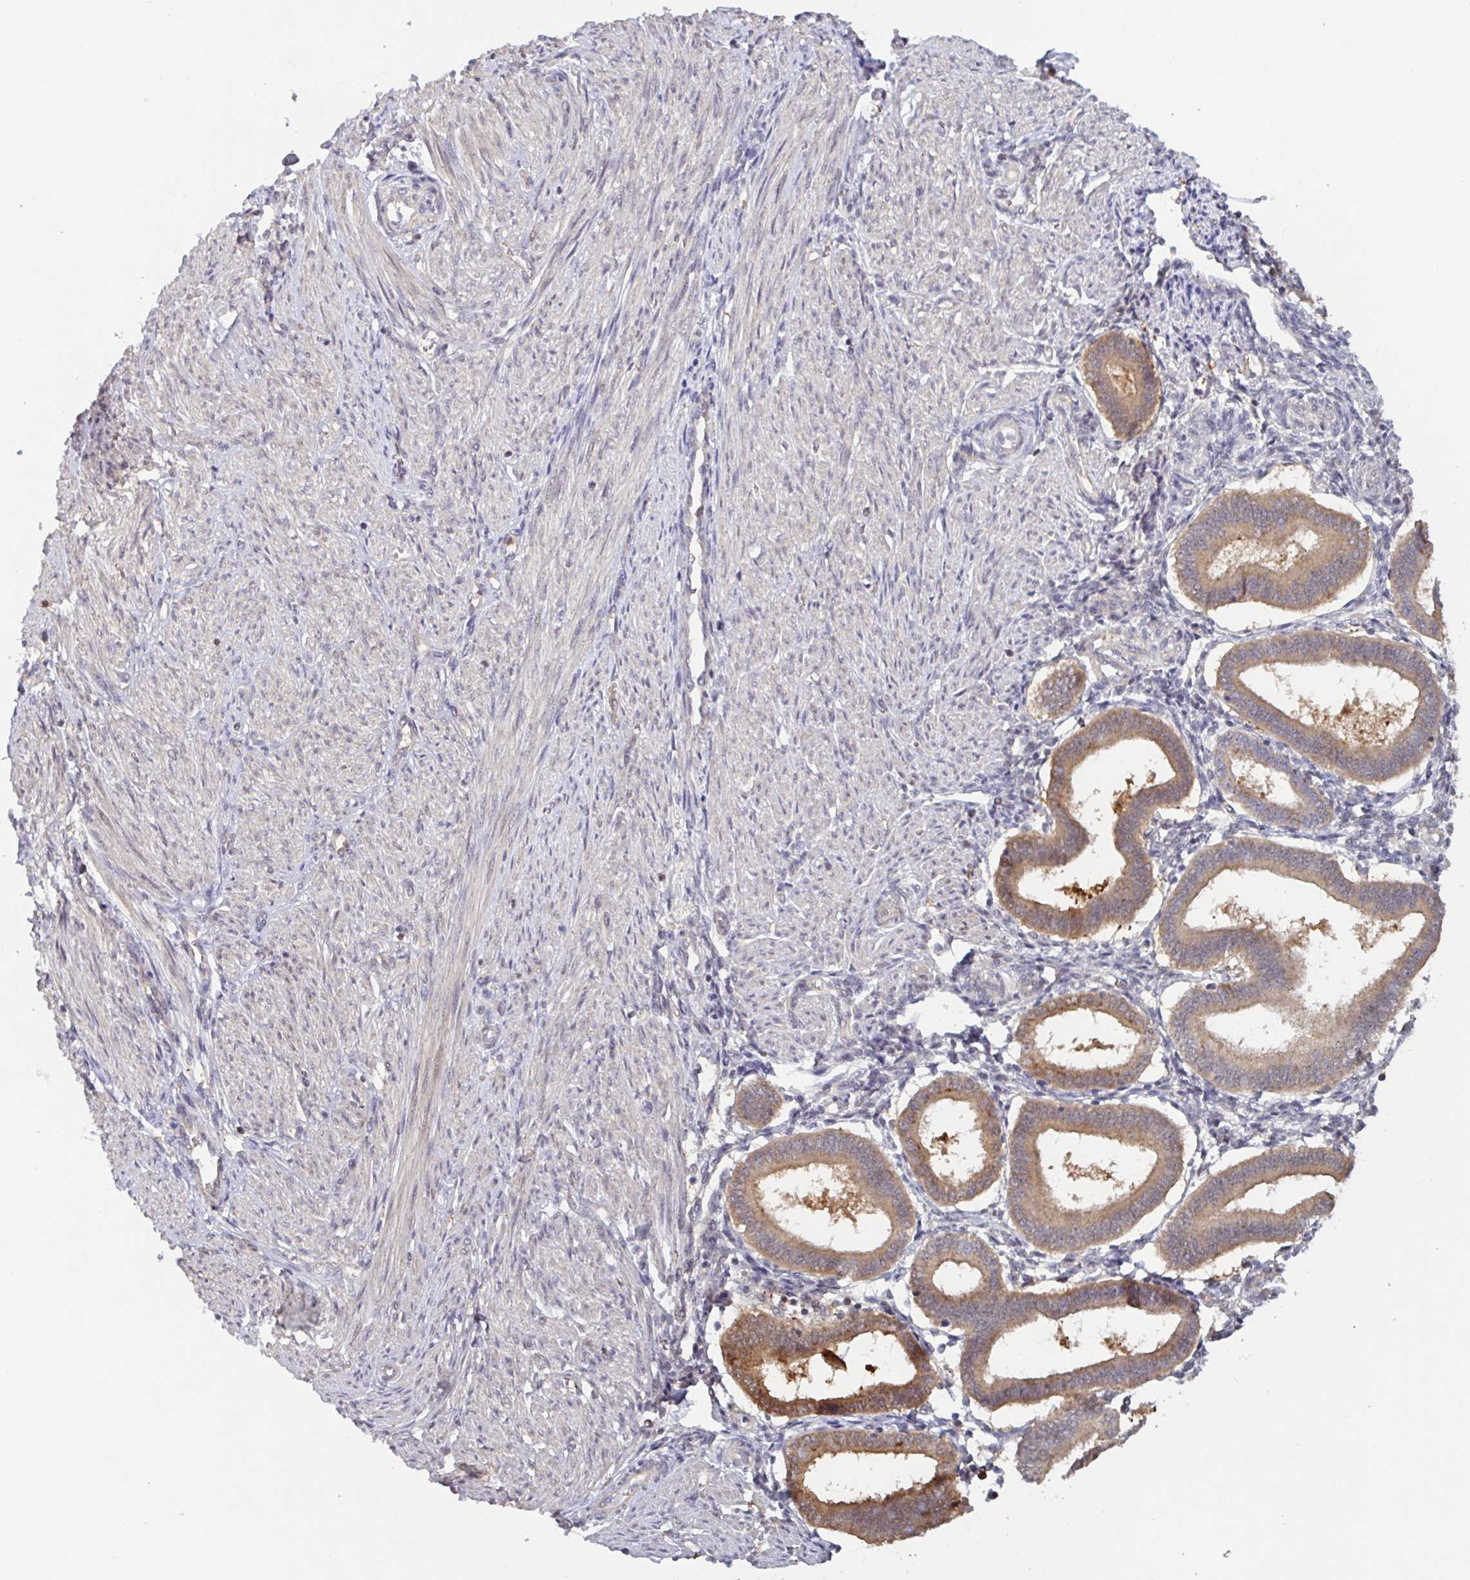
{"staining": {"intensity": "negative", "quantity": "none", "location": "none"}, "tissue": "endometrium", "cell_type": "Cells in endometrial stroma", "image_type": "normal", "snomed": [{"axis": "morphology", "description": "Normal tissue, NOS"}, {"axis": "topography", "description": "Endometrium"}], "caption": "This is a image of IHC staining of normal endometrium, which shows no positivity in cells in endometrial stroma.", "gene": "OTOP2", "patient": {"sex": "female", "age": 24}}